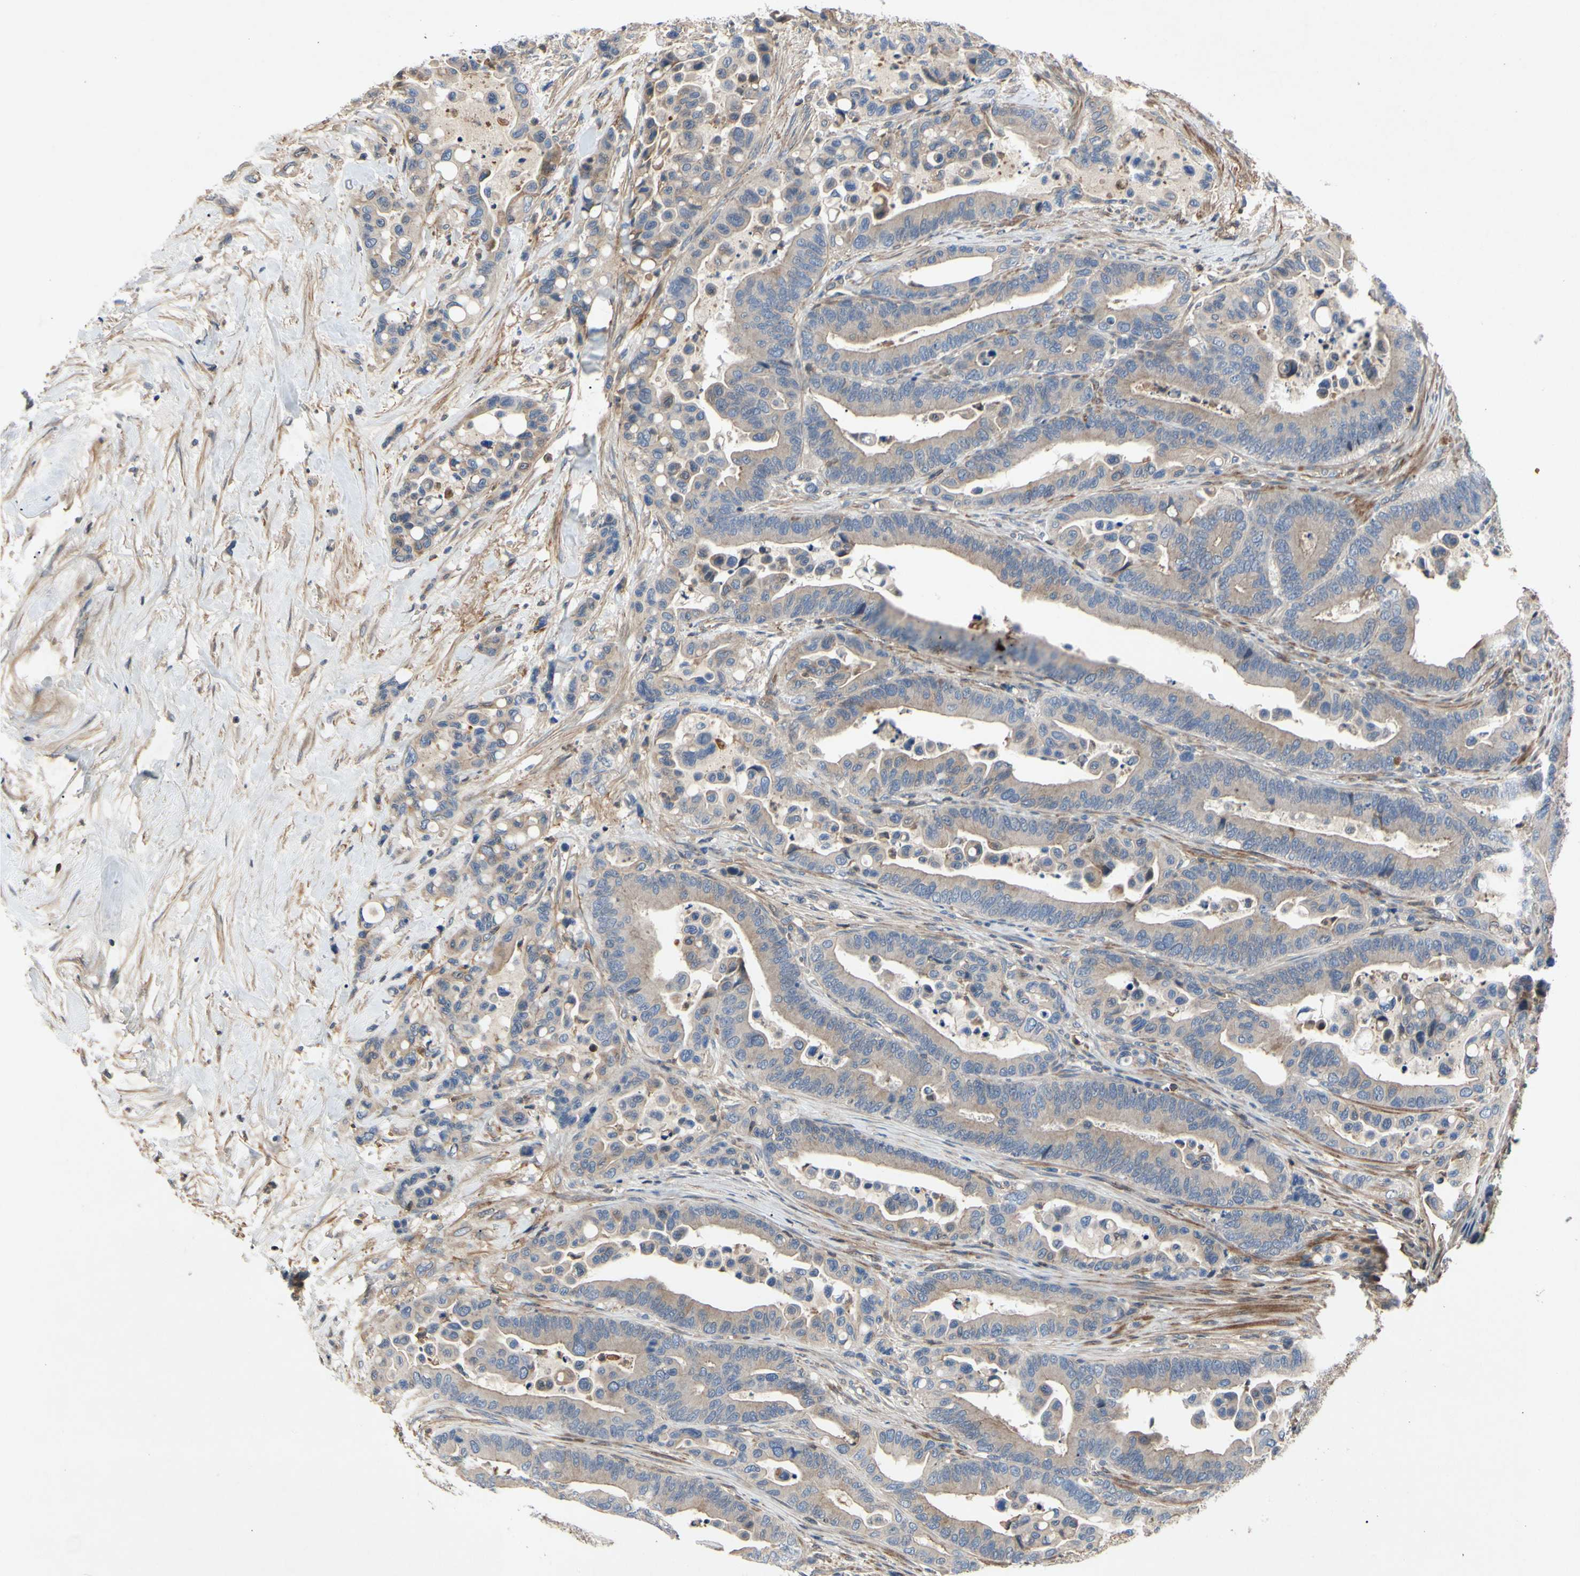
{"staining": {"intensity": "moderate", "quantity": "<25%", "location": "cytoplasmic/membranous"}, "tissue": "colorectal cancer", "cell_type": "Tumor cells", "image_type": "cancer", "snomed": [{"axis": "morphology", "description": "Normal tissue, NOS"}, {"axis": "morphology", "description": "Adenocarcinoma, NOS"}, {"axis": "topography", "description": "Colon"}], "caption": "IHC staining of colorectal cancer (adenocarcinoma), which demonstrates low levels of moderate cytoplasmic/membranous staining in about <25% of tumor cells indicating moderate cytoplasmic/membranous protein staining. The staining was performed using DAB (brown) for protein detection and nuclei were counterstained in hematoxylin (blue).", "gene": "CRTAC1", "patient": {"sex": "male", "age": 82}}